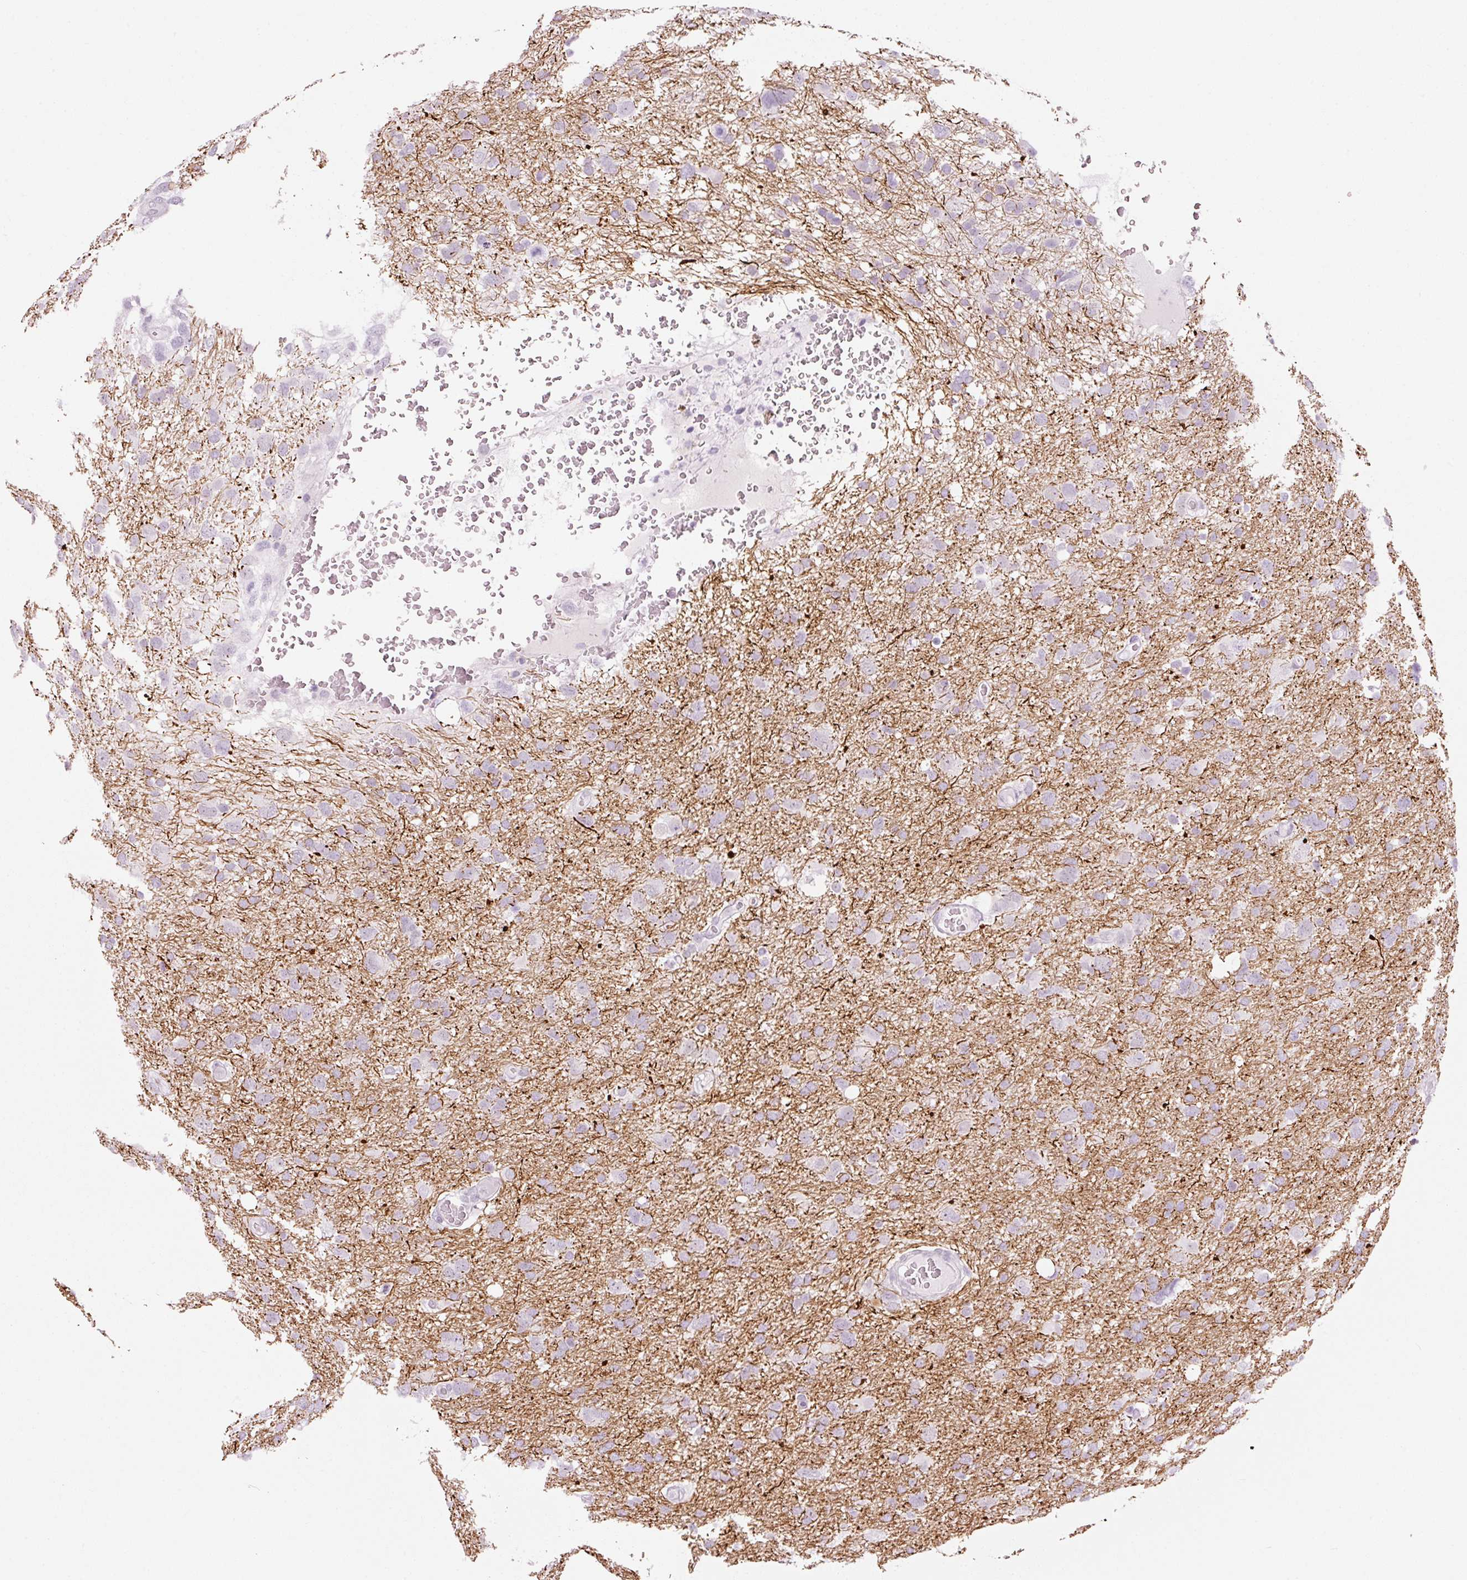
{"staining": {"intensity": "negative", "quantity": "none", "location": "none"}, "tissue": "glioma", "cell_type": "Tumor cells", "image_type": "cancer", "snomed": [{"axis": "morphology", "description": "Glioma, malignant, High grade"}, {"axis": "topography", "description": "Brain"}], "caption": "There is no significant positivity in tumor cells of glioma. (DAB immunohistochemistry (IHC), high magnification).", "gene": "ANKRD20A1", "patient": {"sex": "male", "age": 61}}